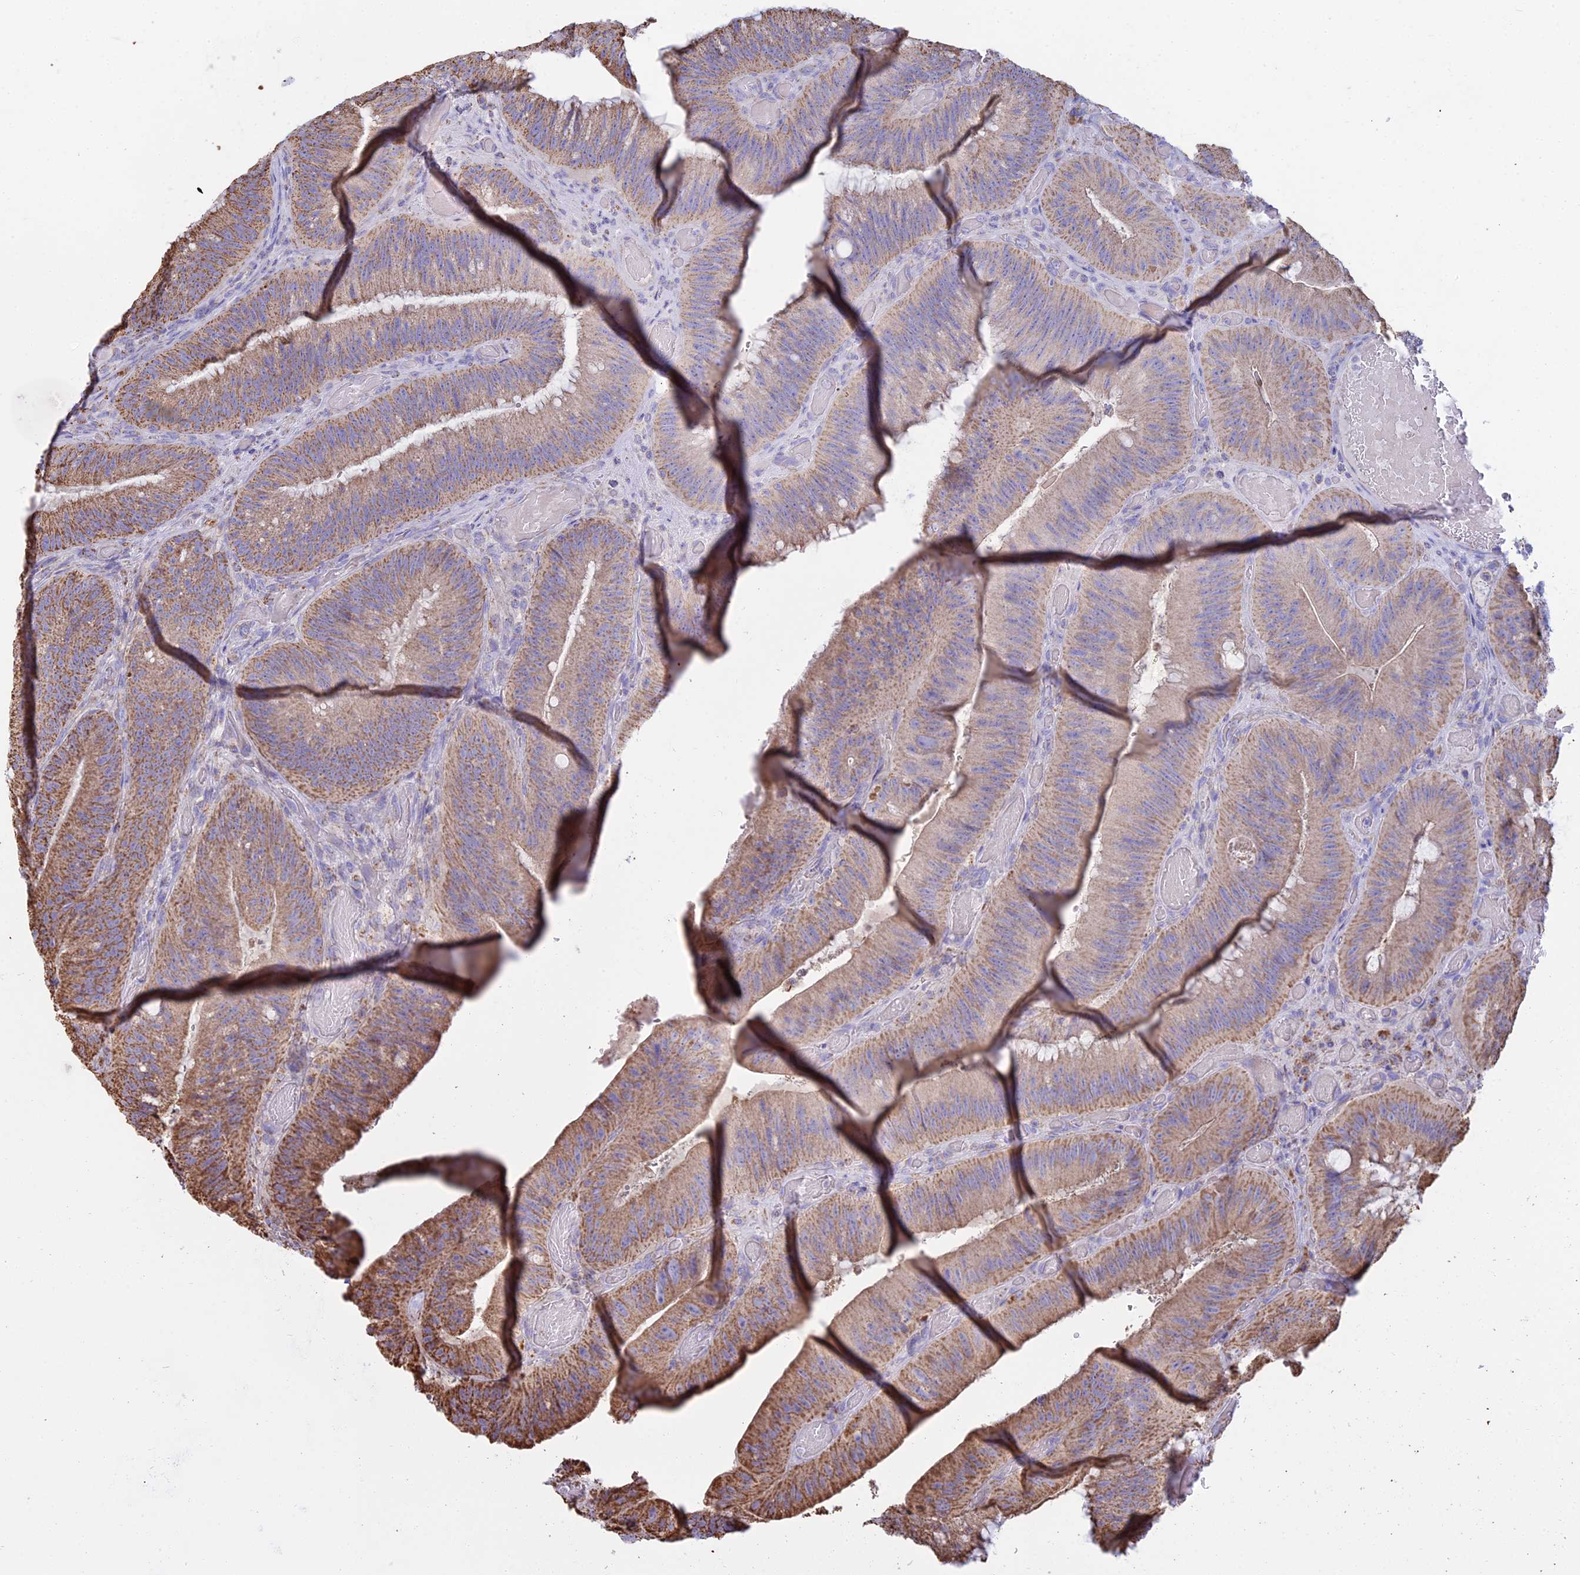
{"staining": {"intensity": "moderate", "quantity": ">75%", "location": "cytoplasmic/membranous"}, "tissue": "colorectal cancer", "cell_type": "Tumor cells", "image_type": "cancer", "snomed": [{"axis": "morphology", "description": "Adenocarcinoma, NOS"}, {"axis": "topography", "description": "Colon"}], "caption": "DAB (3,3'-diaminobenzidine) immunohistochemical staining of adenocarcinoma (colorectal) exhibits moderate cytoplasmic/membranous protein expression in approximately >75% of tumor cells. The protein of interest is shown in brown color, while the nuclei are stained blue.", "gene": "OR2W3", "patient": {"sex": "female", "age": 43}}